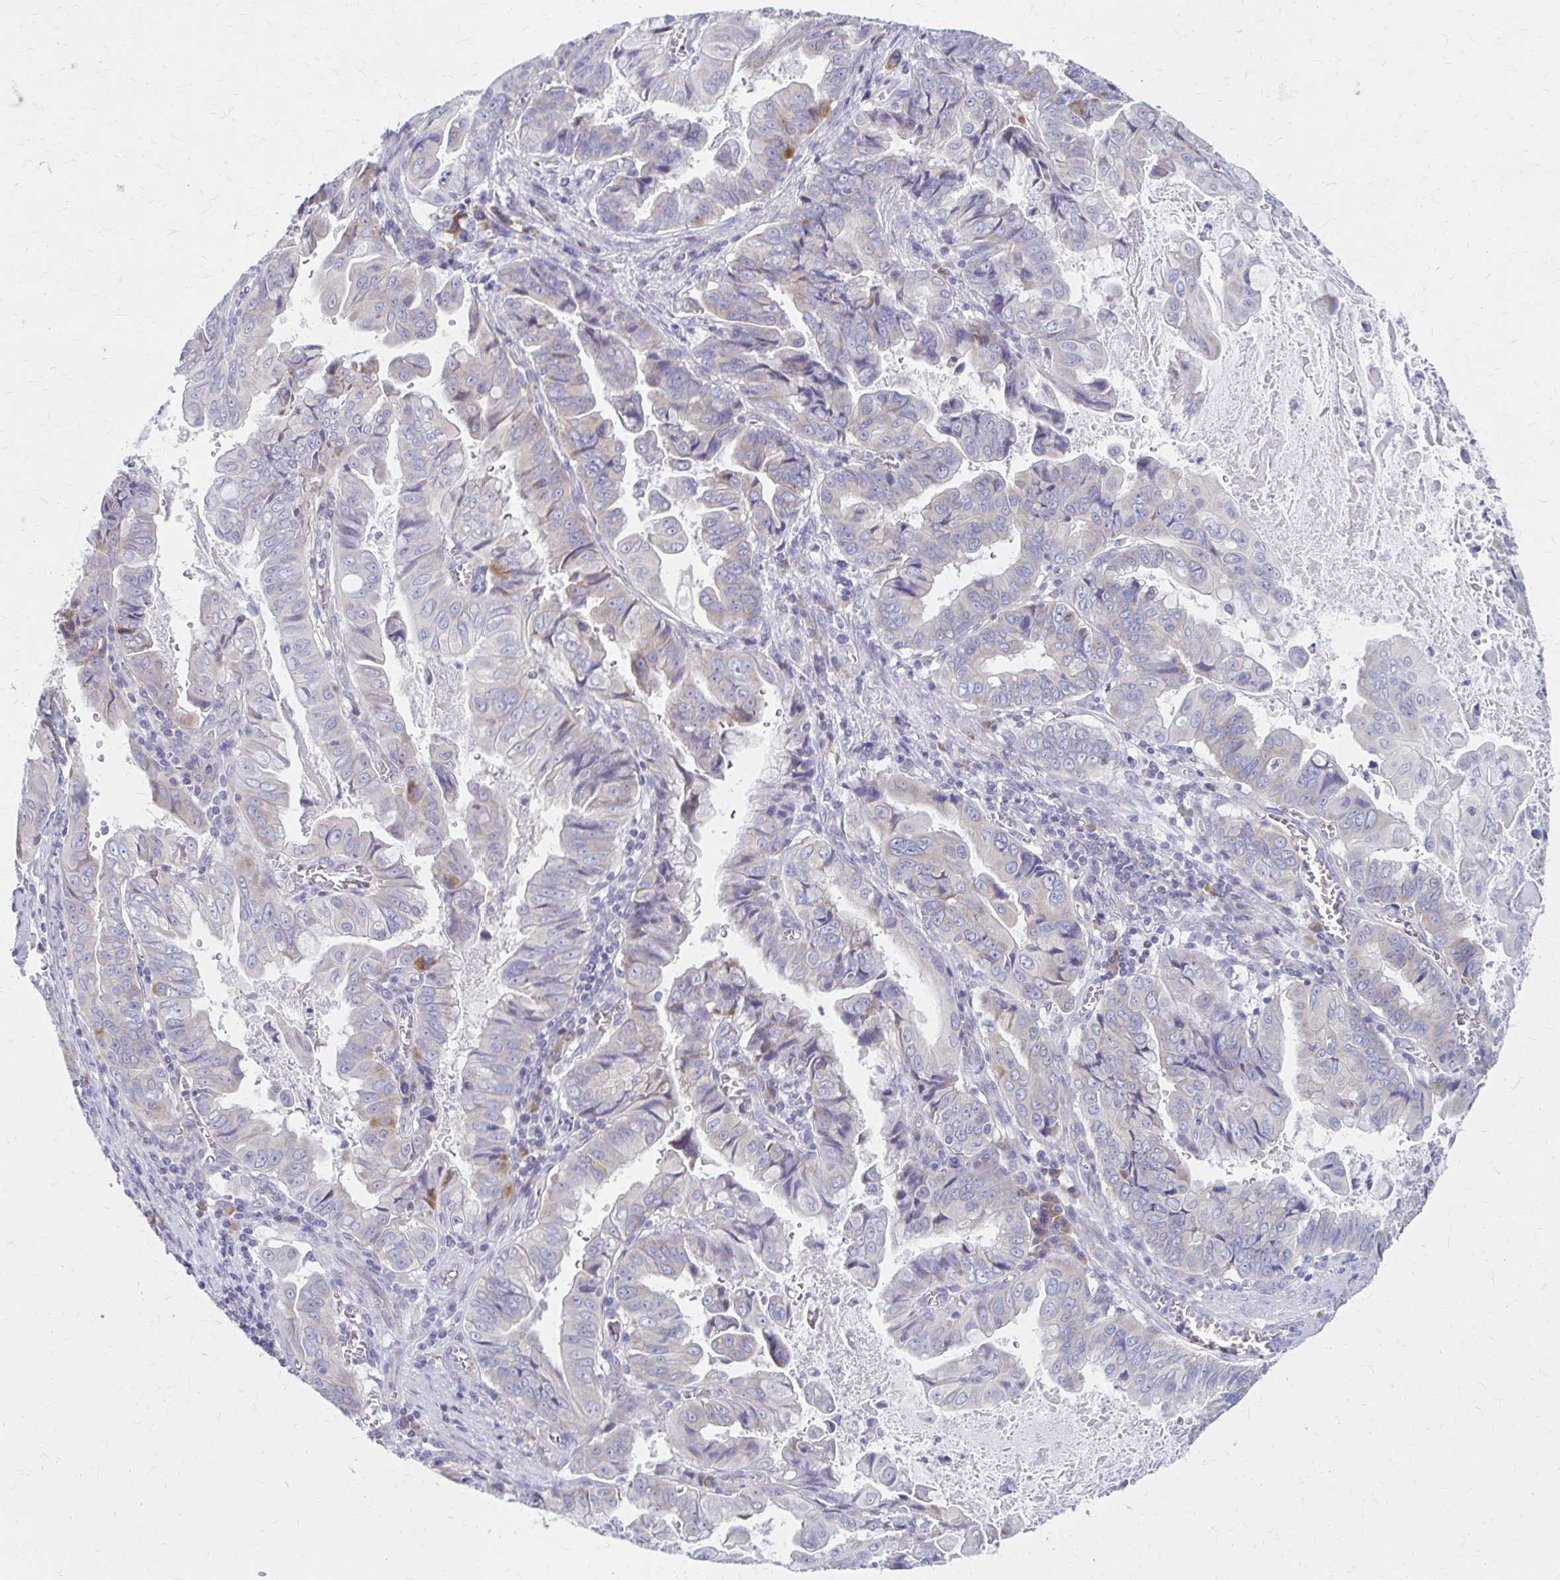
{"staining": {"intensity": "moderate", "quantity": "<25%", "location": "cytoplasmic/membranous"}, "tissue": "stomach cancer", "cell_type": "Tumor cells", "image_type": "cancer", "snomed": [{"axis": "morphology", "description": "Adenocarcinoma, NOS"}, {"axis": "topography", "description": "Stomach, upper"}], "caption": "Protein staining by IHC reveals moderate cytoplasmic/membranous staining in approximately <25% of tumor cells in adenocarcinoma (stomach).", "gene": "RPL27A", "patient": {"sex": "male", "age": 80}}